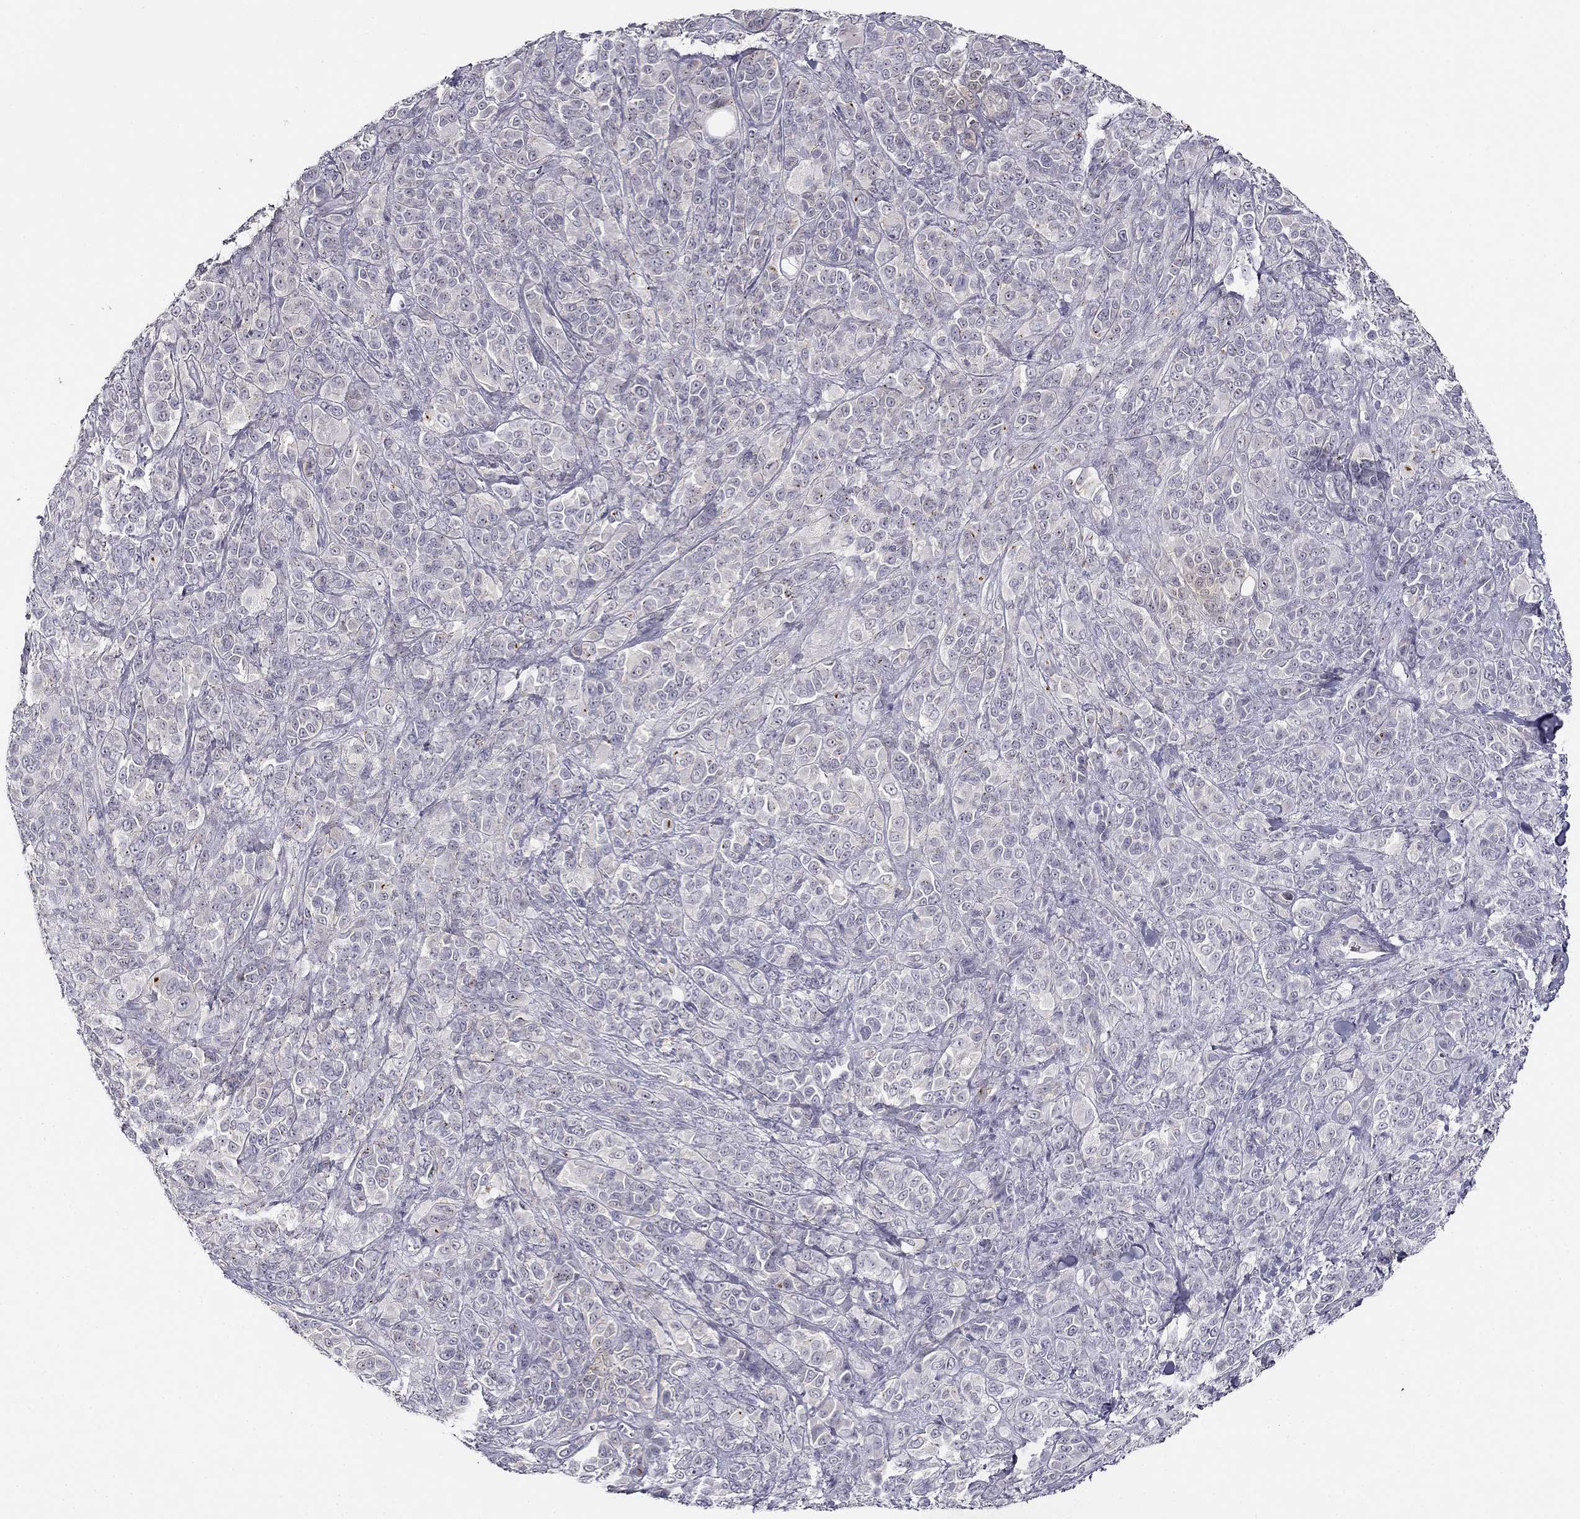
{"staining": {"intensity": "negative", "quantity": "none", "location": "none"}, "tissue": "melanoma", "cell_type": "Tumor cells", "image_type": "cancer", "snomed": [{"axis": "morphology", "description": "Malignant melanoma, NOS"}, {"axis": "topography", "description": "Skin"}], "caption": "Tumor cells are negative for brown protein staining in melanoma.", "gene": "CNR1", "patient": {"sex": "female", "age": 87}}